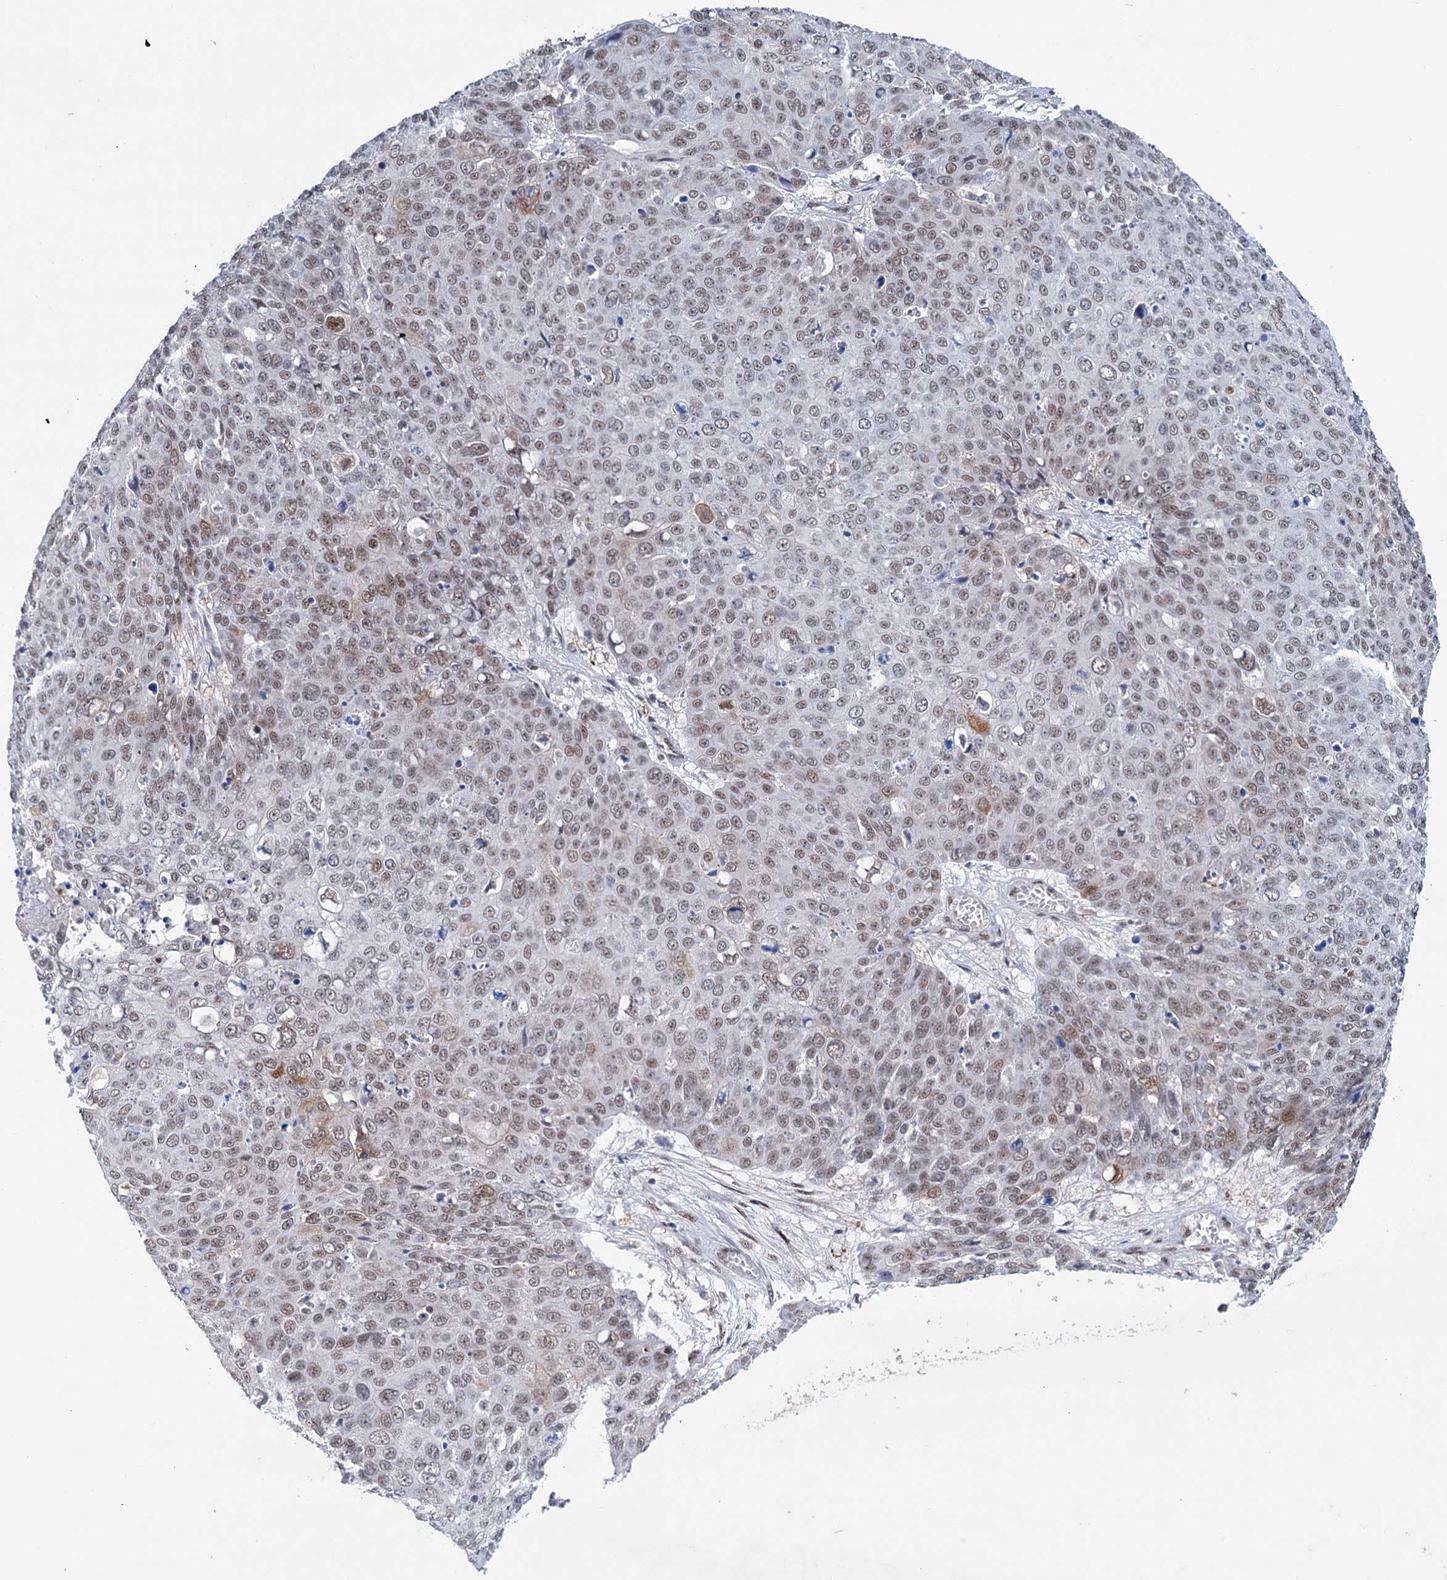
{"staining": {"intensity": "moderate", "quantity": "<25%", "location": "nuclear"}, "tissue": "skin cancer", "cell_type": "Tumor cells", "image_type": "cancer", "snomed": [{"axis": "morphology", "description": "Squamous cell carcinoma, NOS"}, {"axis": "topography", "description": "Skin"}], "caption": "Brown immunohistochemical staining in human skin cancer reveals moderate nuclear positivity in about <25% of tumor cells. The staining was performed using DAB (3,3'-diaminobenzidine) to visualize the protein expression in brown, while the nuclei were stained in blue with hematoxylin (Magnification: 20x).", "gene": "FAM53A", "patient": {"sex": "male", "age": 71}}